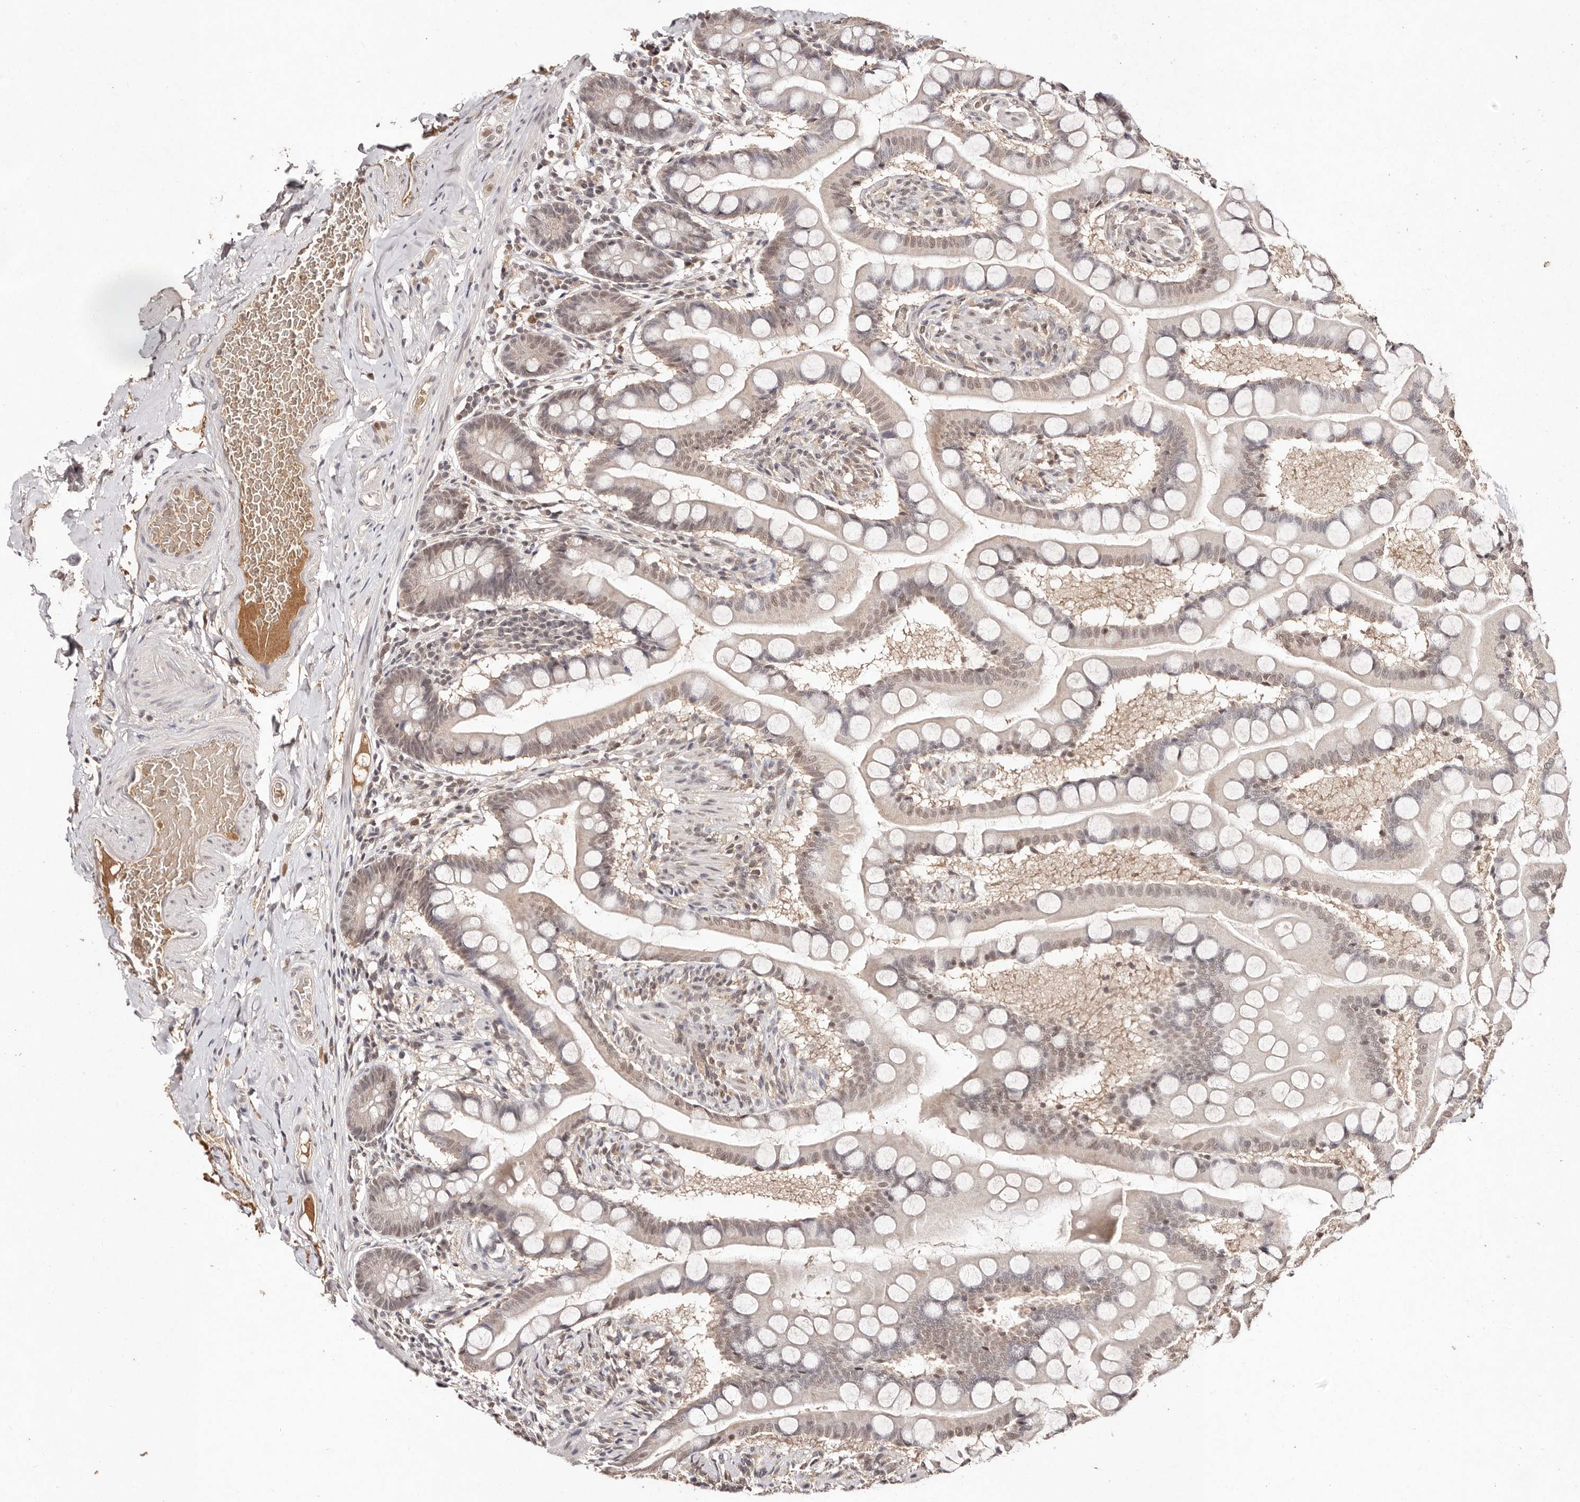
{"staining": {"intensity": "weak", "quantity": ">75%", "location": "nuclear"}, "tissue": "small intestine", "cell_type": "Glandular cells", "image_type": "normal", "snomed": [{"axis": "morphology", "description": "Normal tissue, NOS"}, {"axis": "topography", "description": "Small intestine"}], "caption": "This image demonstrates unremarkable small intestine stained with IHC to label a protein in brown. The nuclear of glandular cells show weak positivity for the protein. Nuclei are counter-stained blue.", "gene": "BICRAL", "patient": {"sex": "male", "age": 41}}